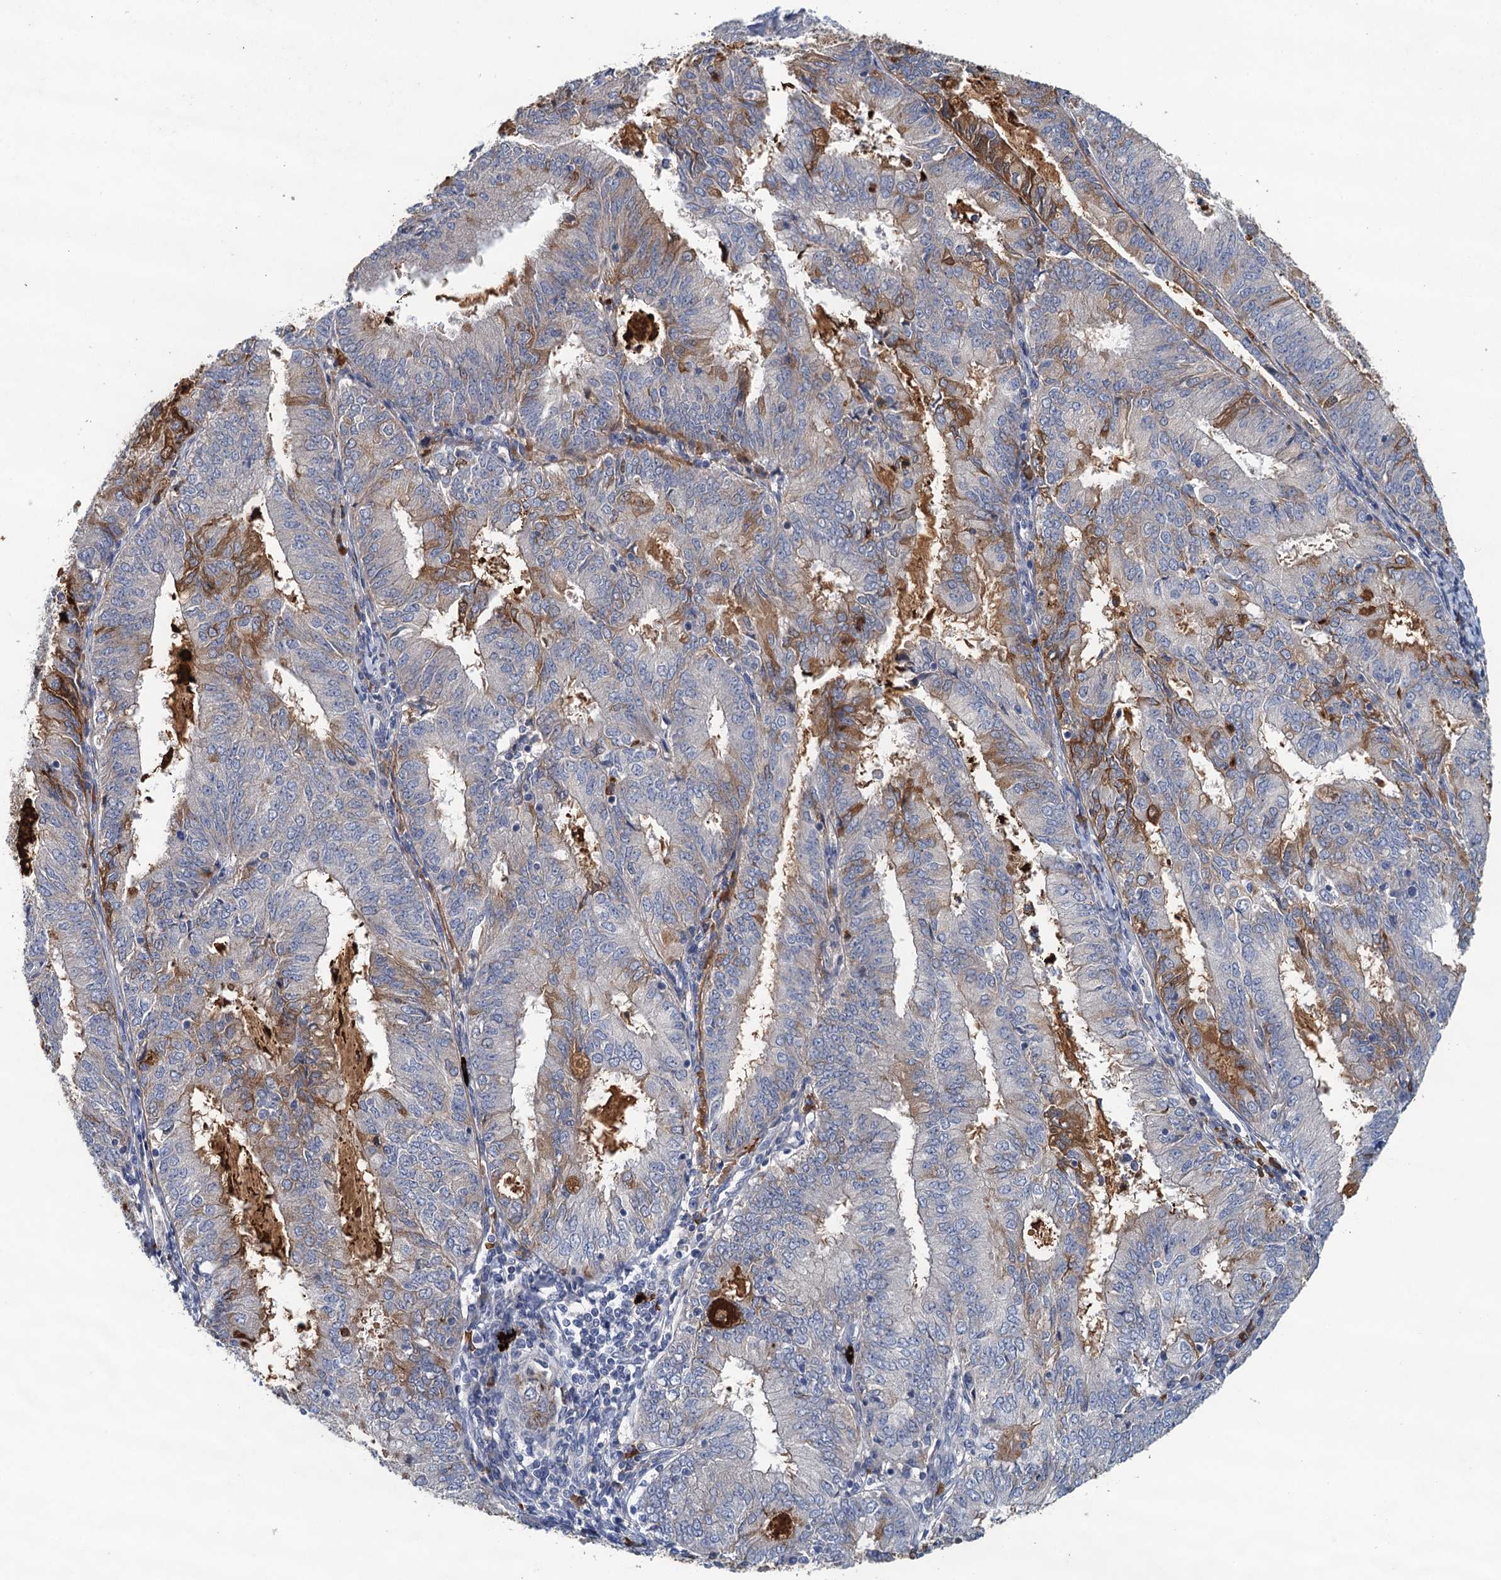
{"staining": {"intensity": "moderate", "quantity": "<25%", "location": "cytoplasmic/membranous"}, "tissue": "endometrial cancer", "cell_type": "Tumor cells", "image_type": "cancer", "snomed": [{"axis": "morphology", "description": "Adenocarcinoma, NOS"}, {"axis": "topography", "description": "Endometrium"}], "caption": "A brown stain shows moderate cytoplasmic/membranous positivity of a protein in human endometrial cancer tumor cells. Immunohistochemistry (ihc) stains the protein of interest in brown and the nuclei are stained blue.", "gene": "TPCN1", "patient": {"sex": "female", "age": 57}}